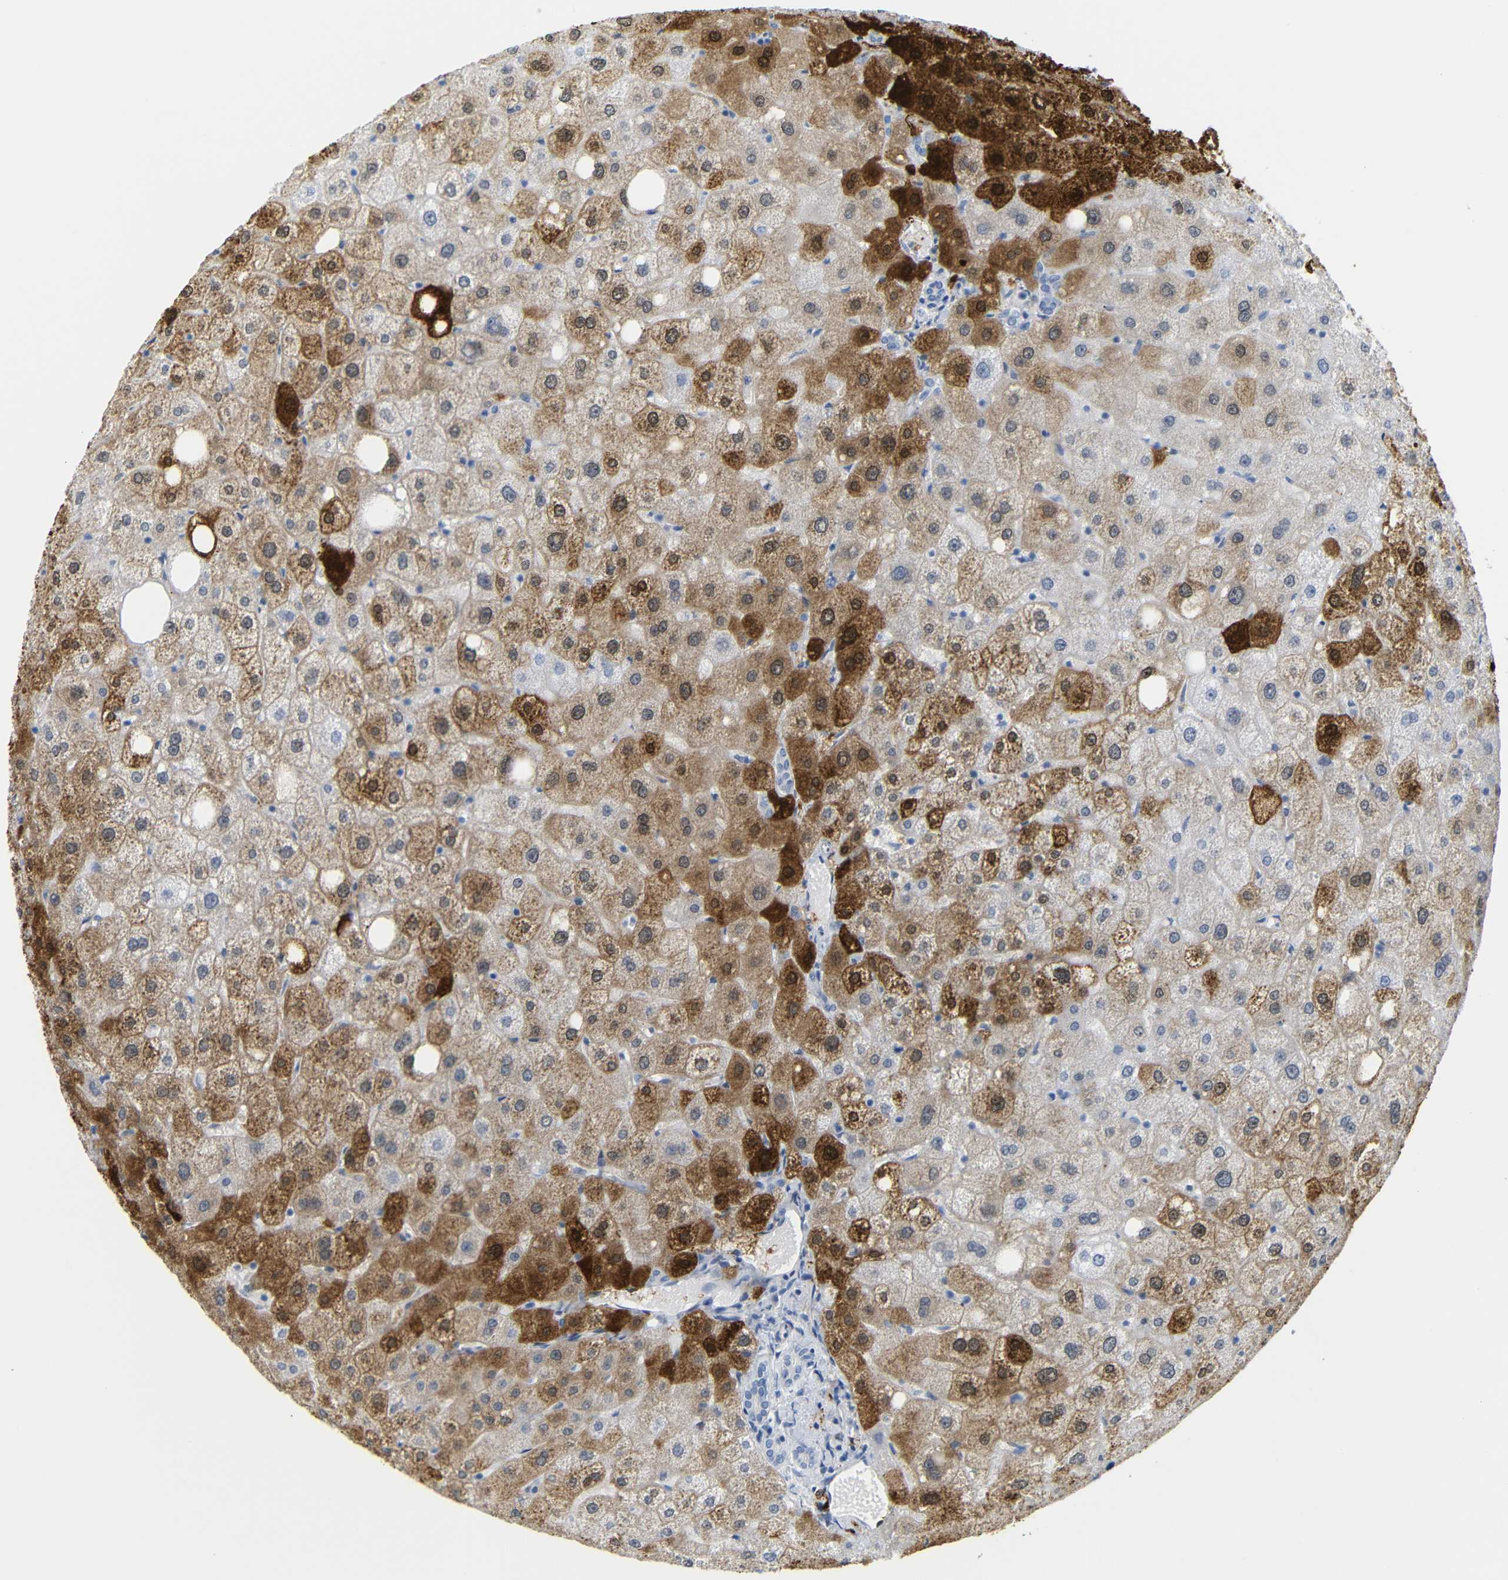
{"staining": {"intensity": "negative", "quantity": "none", "location": "none"}, "tissue": "liver", "cell_type": "Cholangiocytes", "image_type": "normal", "snomed": [{"axis": "morphology", "description": "Normal tissue, NOS"}, {"axis": "topography", "description": "Liver"}], "caption": "Protein analysis of unremarkable liver displays no significant staining in cholangiocytes.", "gene": "MT1A", "patient": {"sex": "male", "age": 73}}